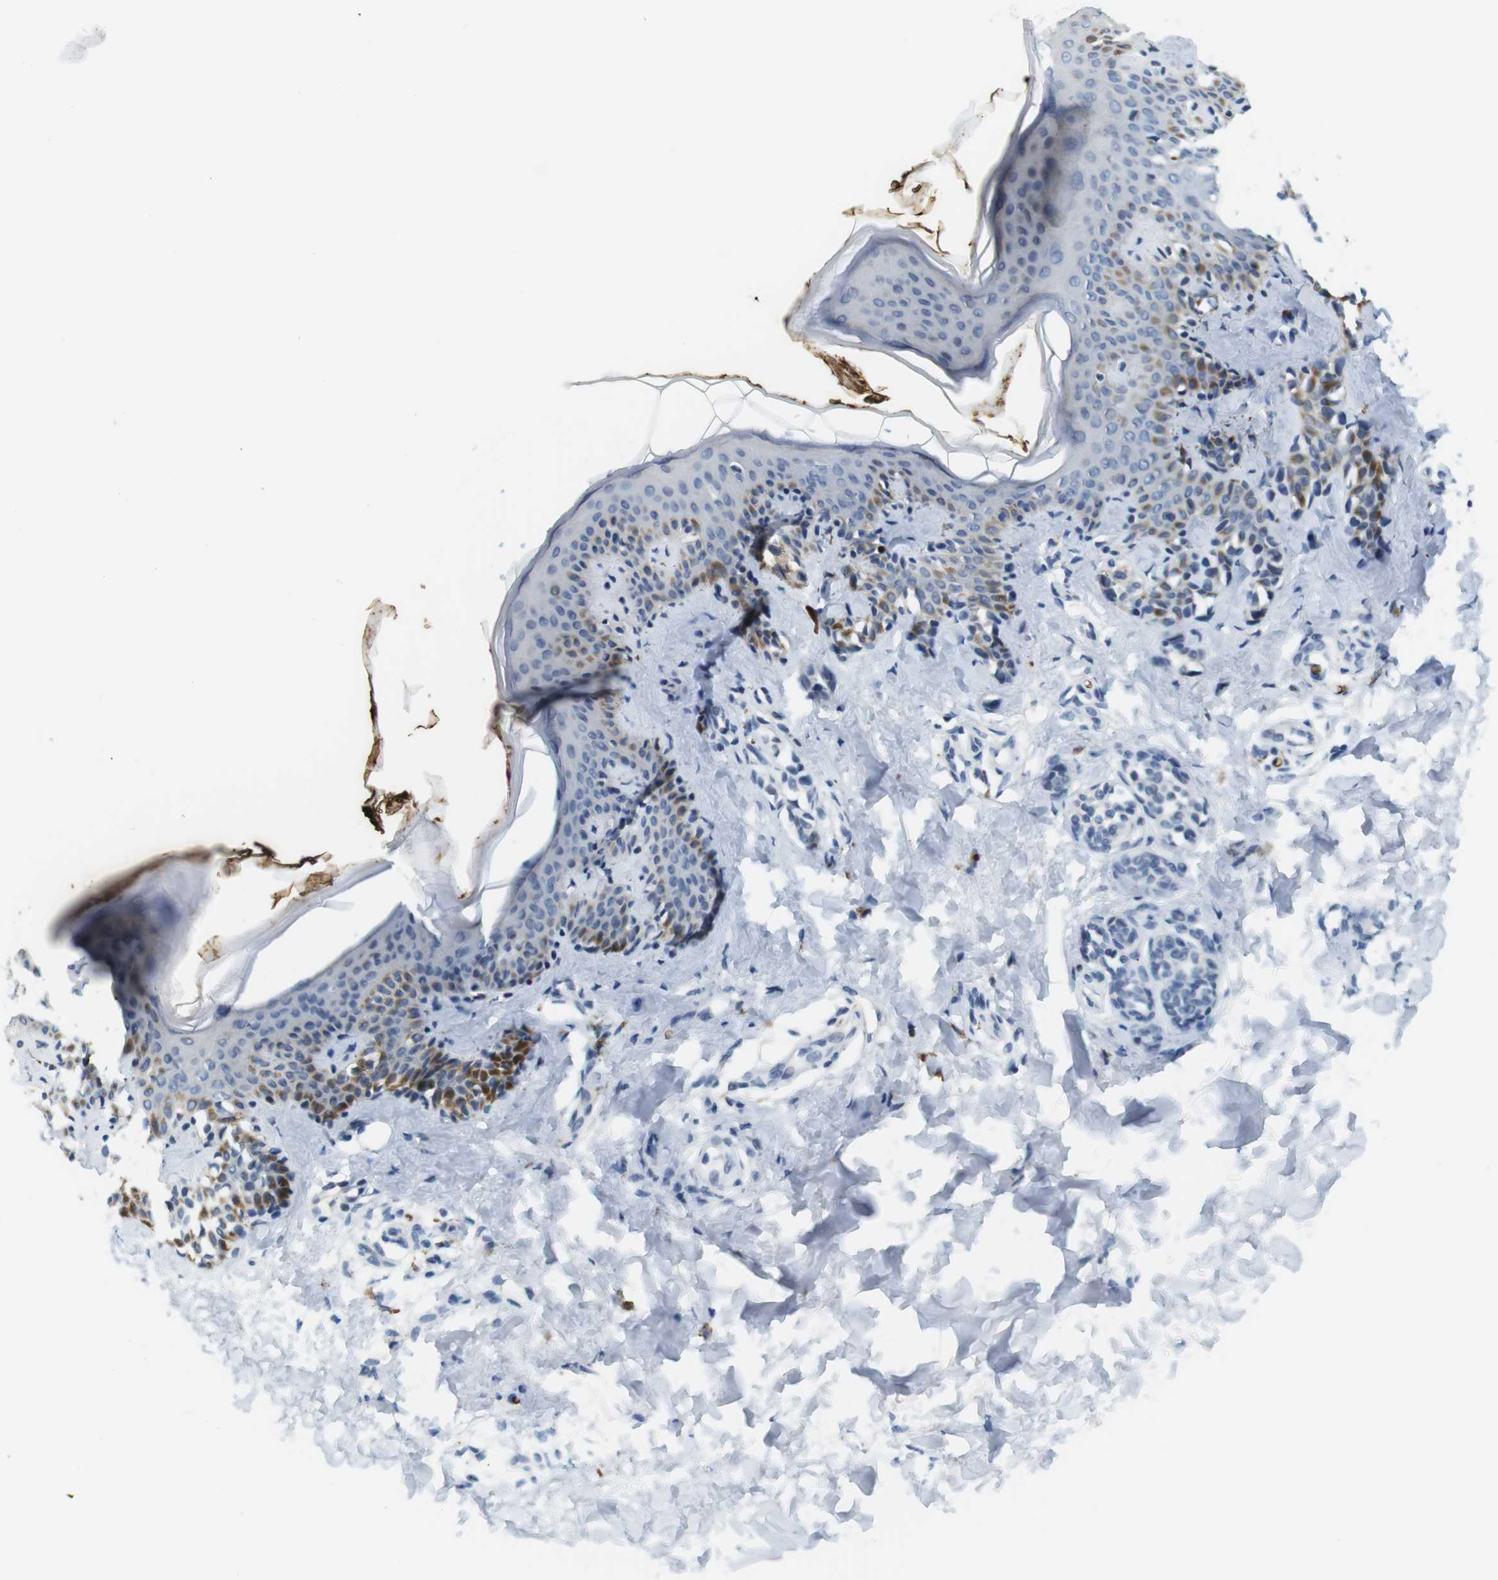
{"staining": {"intensity": "negative", "quantity": "none", "location": "none"}, "tissue": "skin", "cell_type": "Fibroblasts", "image_type": "normal", "snomed": [{"axis": "morphology", "description": "Normal tissue, NOS"}, {"axis": "topography", "description": "Skin"}], "caption": "High power microscopy photomicrograph of an immunohistochemistry micrograph of benign skin, revealing no significant expression in fibroblasts. Brightfield microscopy of IHC stained with DAB (3,3'-diaminobenzidine) (brown) and hematoxylin (blue), captured at high magnification.", "gene": "SLC4A1", "patient": {"sex": "male", "age": 16}}